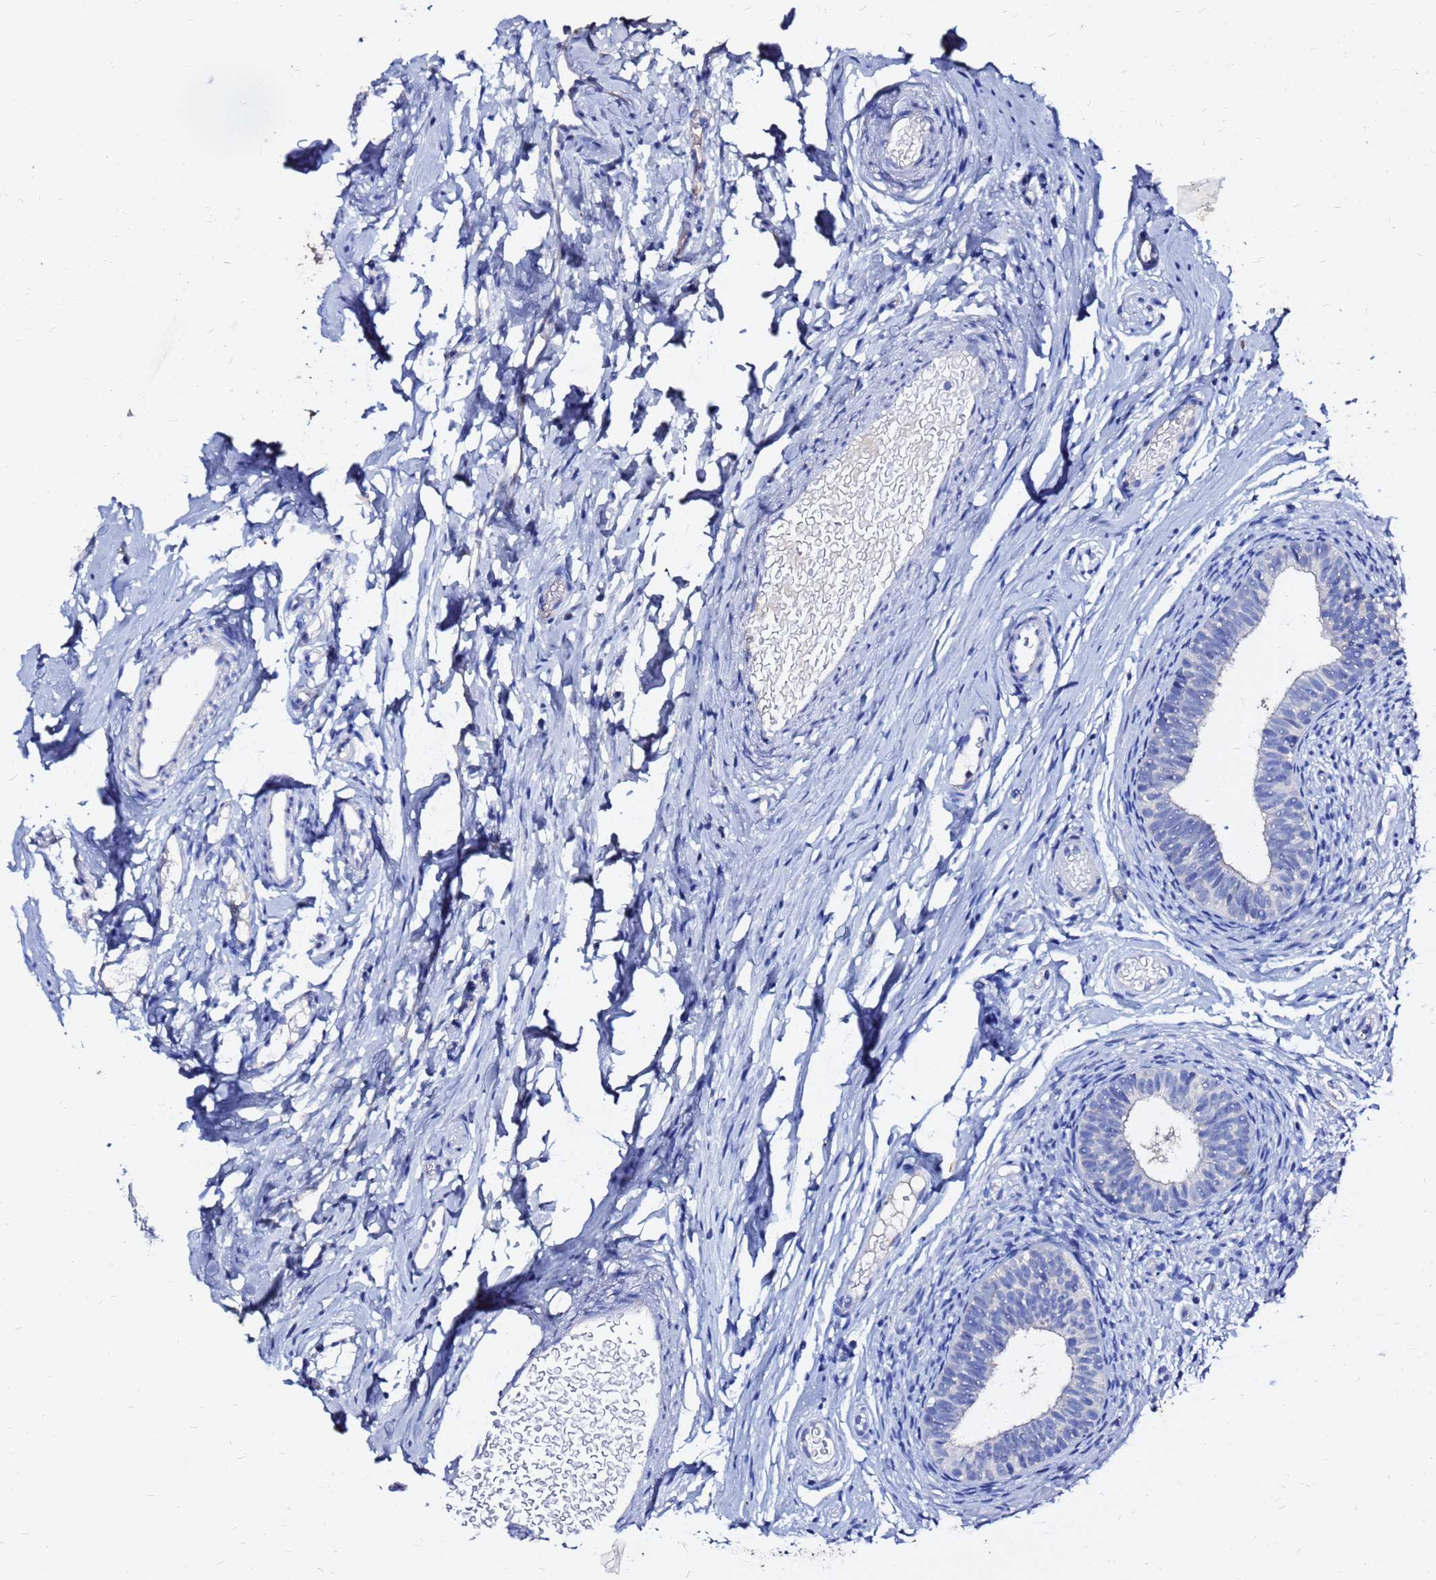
{"staining": {"intensity": "negative", "quantity": "none", "location": "none"}, "tissue": "epididymis", "cell_type": "Glandular cells", "image_type": "normal", "snomed": [{"axis": "morphology", "description": "Normal tissue, NOS"}, {"axis": "topography", "description": "Epididymis"}], "caption": "IHC photomicrograph of normal human epididymis stained for a protein (brown), which displays no expression in glandular cells.", "gene": "FAM183A", "patient": {"sex": "male", "age": 4}}